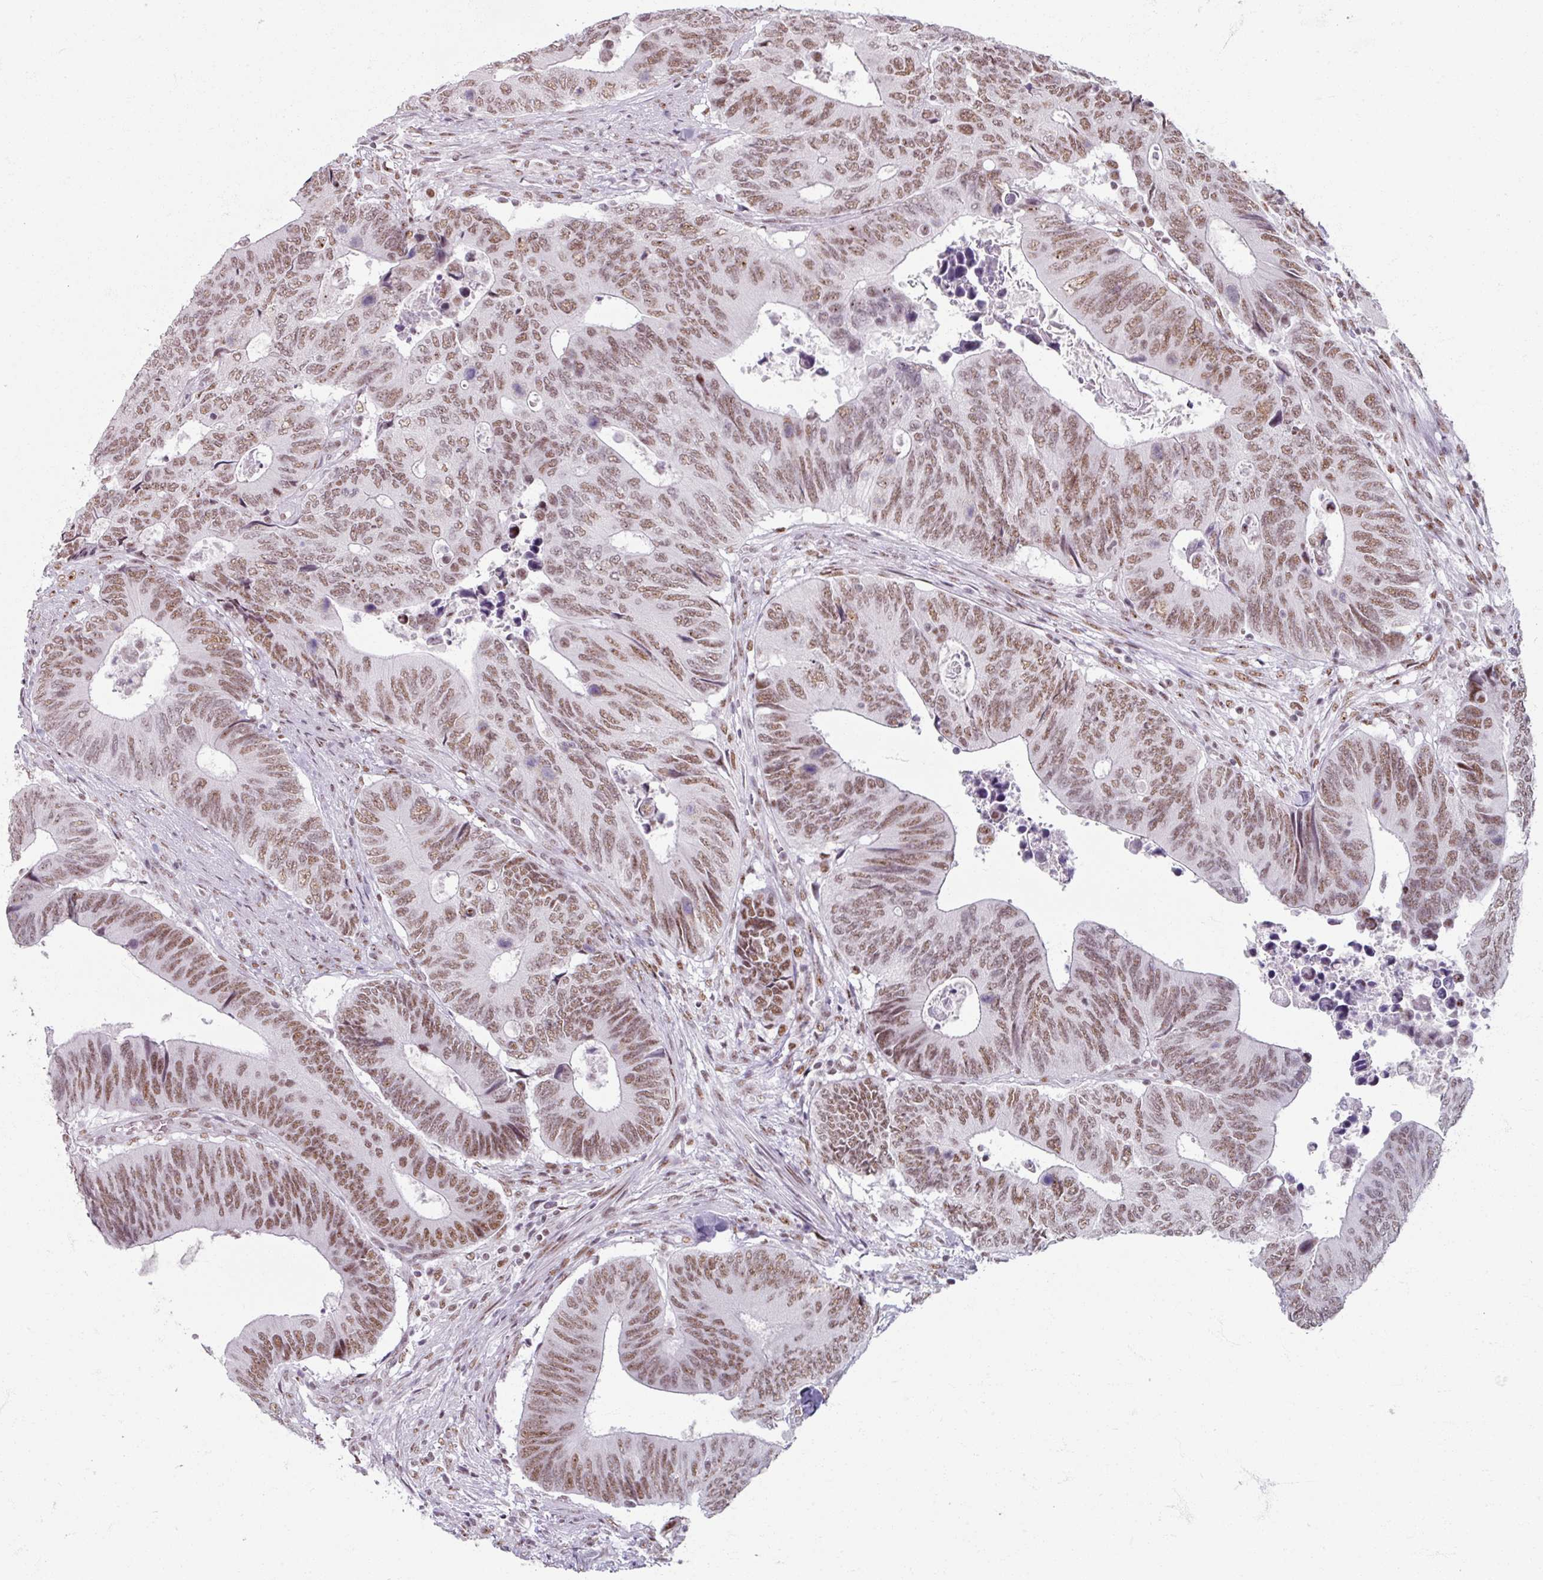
{"staining": {"intensity": "moderate", "quantity": ">75%", "location": "nuclear"}, "tissue": "colorectal cancer", "cell_type": "Tumor cells", "image_type": "cancer", "snomed": [{"axis": "morphology", "description": "Adenocarcinoma, NOS"}, {"axis": "topography", "description": "Colon"}], "caption": "Protein expression analysis of colorectal adenocarcinoma displays moderate nuclear expression in approximately >75% of tumor cells. The protein of interest is stained brown, and the nuclei are stained in blue (DAB (3,3'-diaminobenzidine) IHC with brightfield microscopy, high magnification).", "gene": "ADAR", "patient": {"sex": "male", "age": 87}}